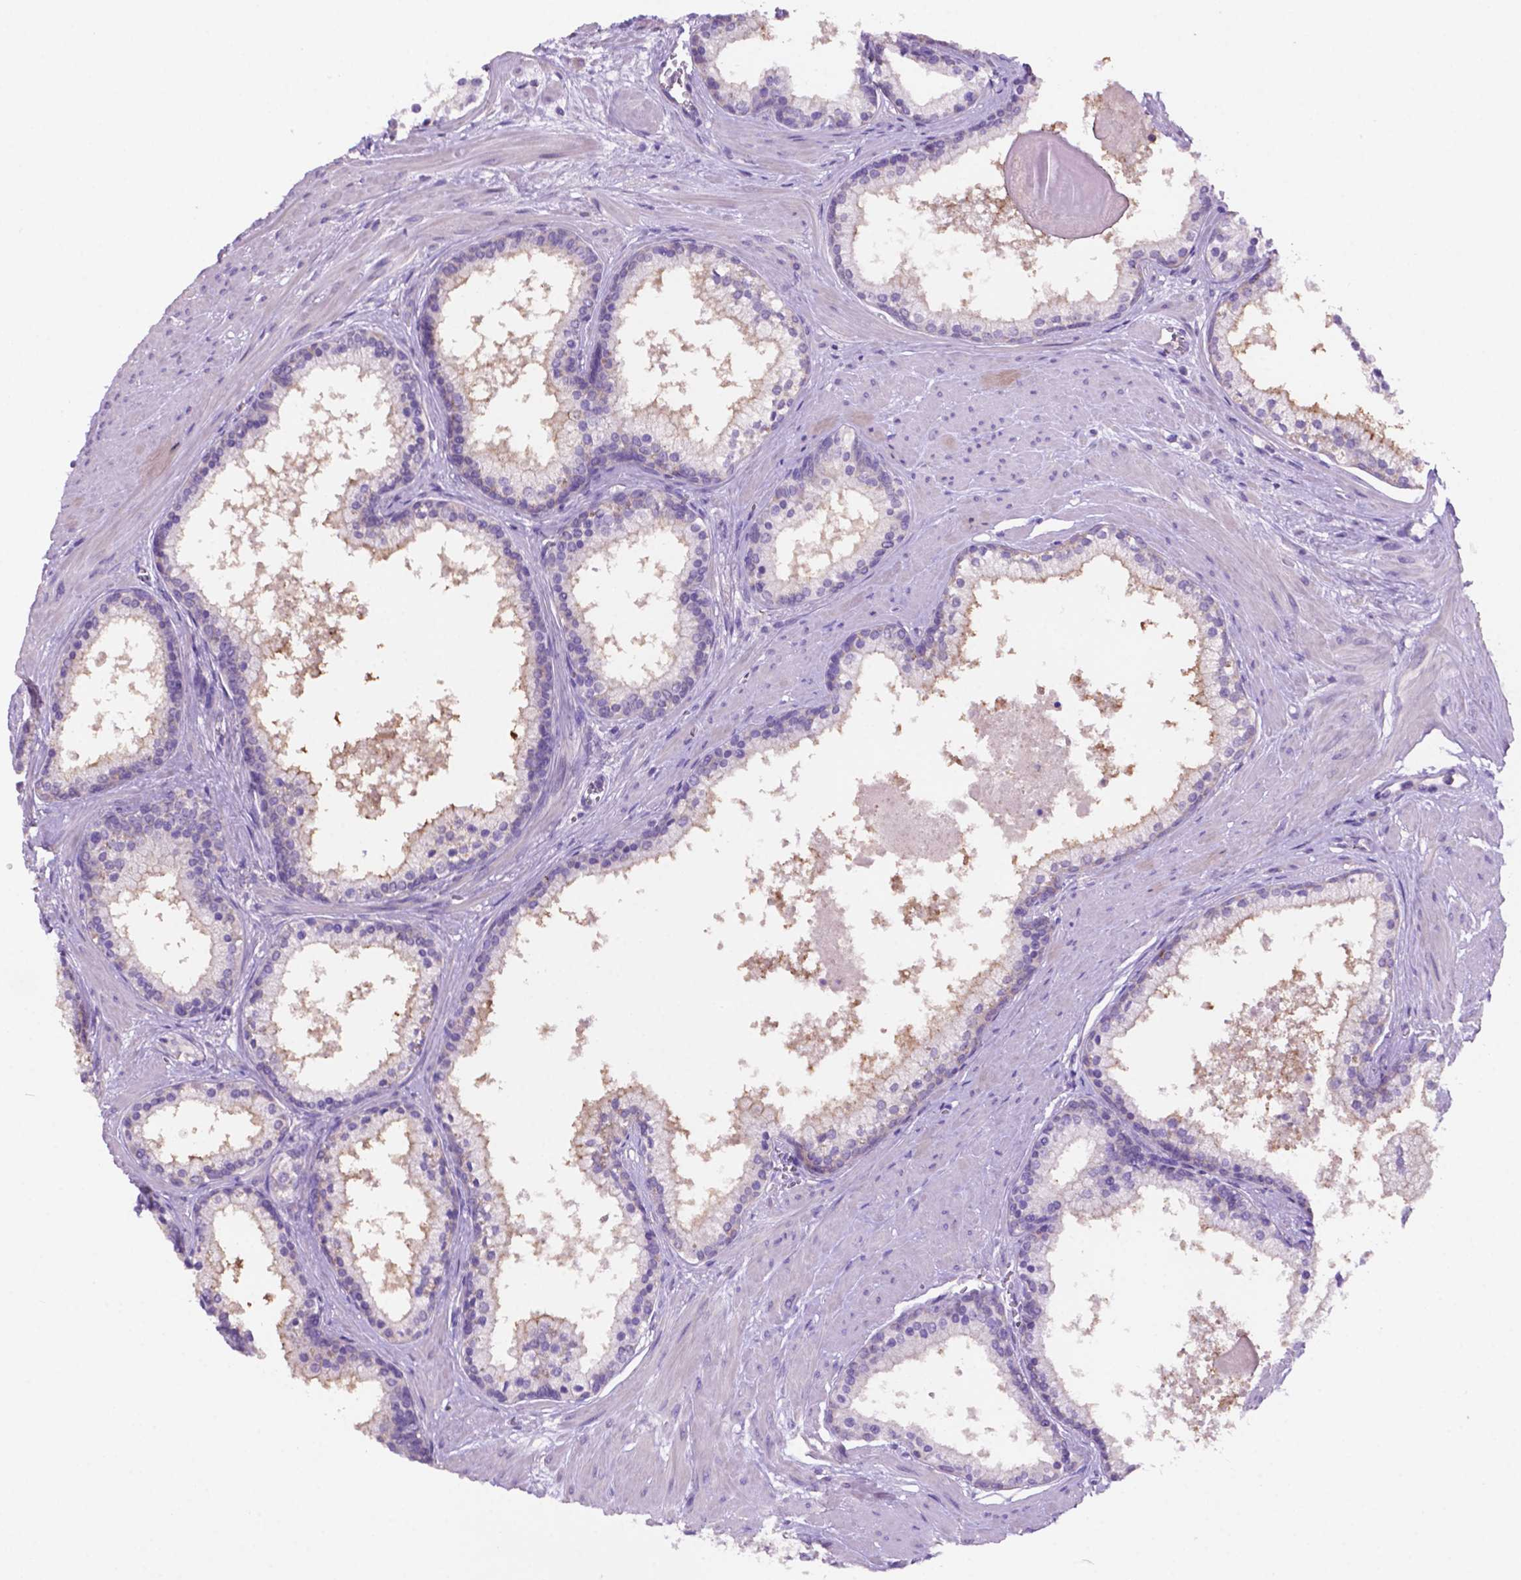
{"staining": {"intensity": "weak", "quantity": "<25%", "location": "cytoplasmic/membranous"}, "tissue": "prostate", "cell_type": "Glandular cells", "image_type": "normal", "snomed": [{"axis": "morphology", "description": "Normal tissue, NOS"}, {"axis": "topography", "description": "Prostate"}], "caption": "Immunohistochemical staining of benign human prostate reveals no significant positivity in glandular cells. Brightfield microscopy of immunohistochemistry (IHC) stained with DAB (brown) and hematoxylin (blue), captured at high magnification.", "gene": "PRPS2", "patient": {"sex": "male", "age": 61}}